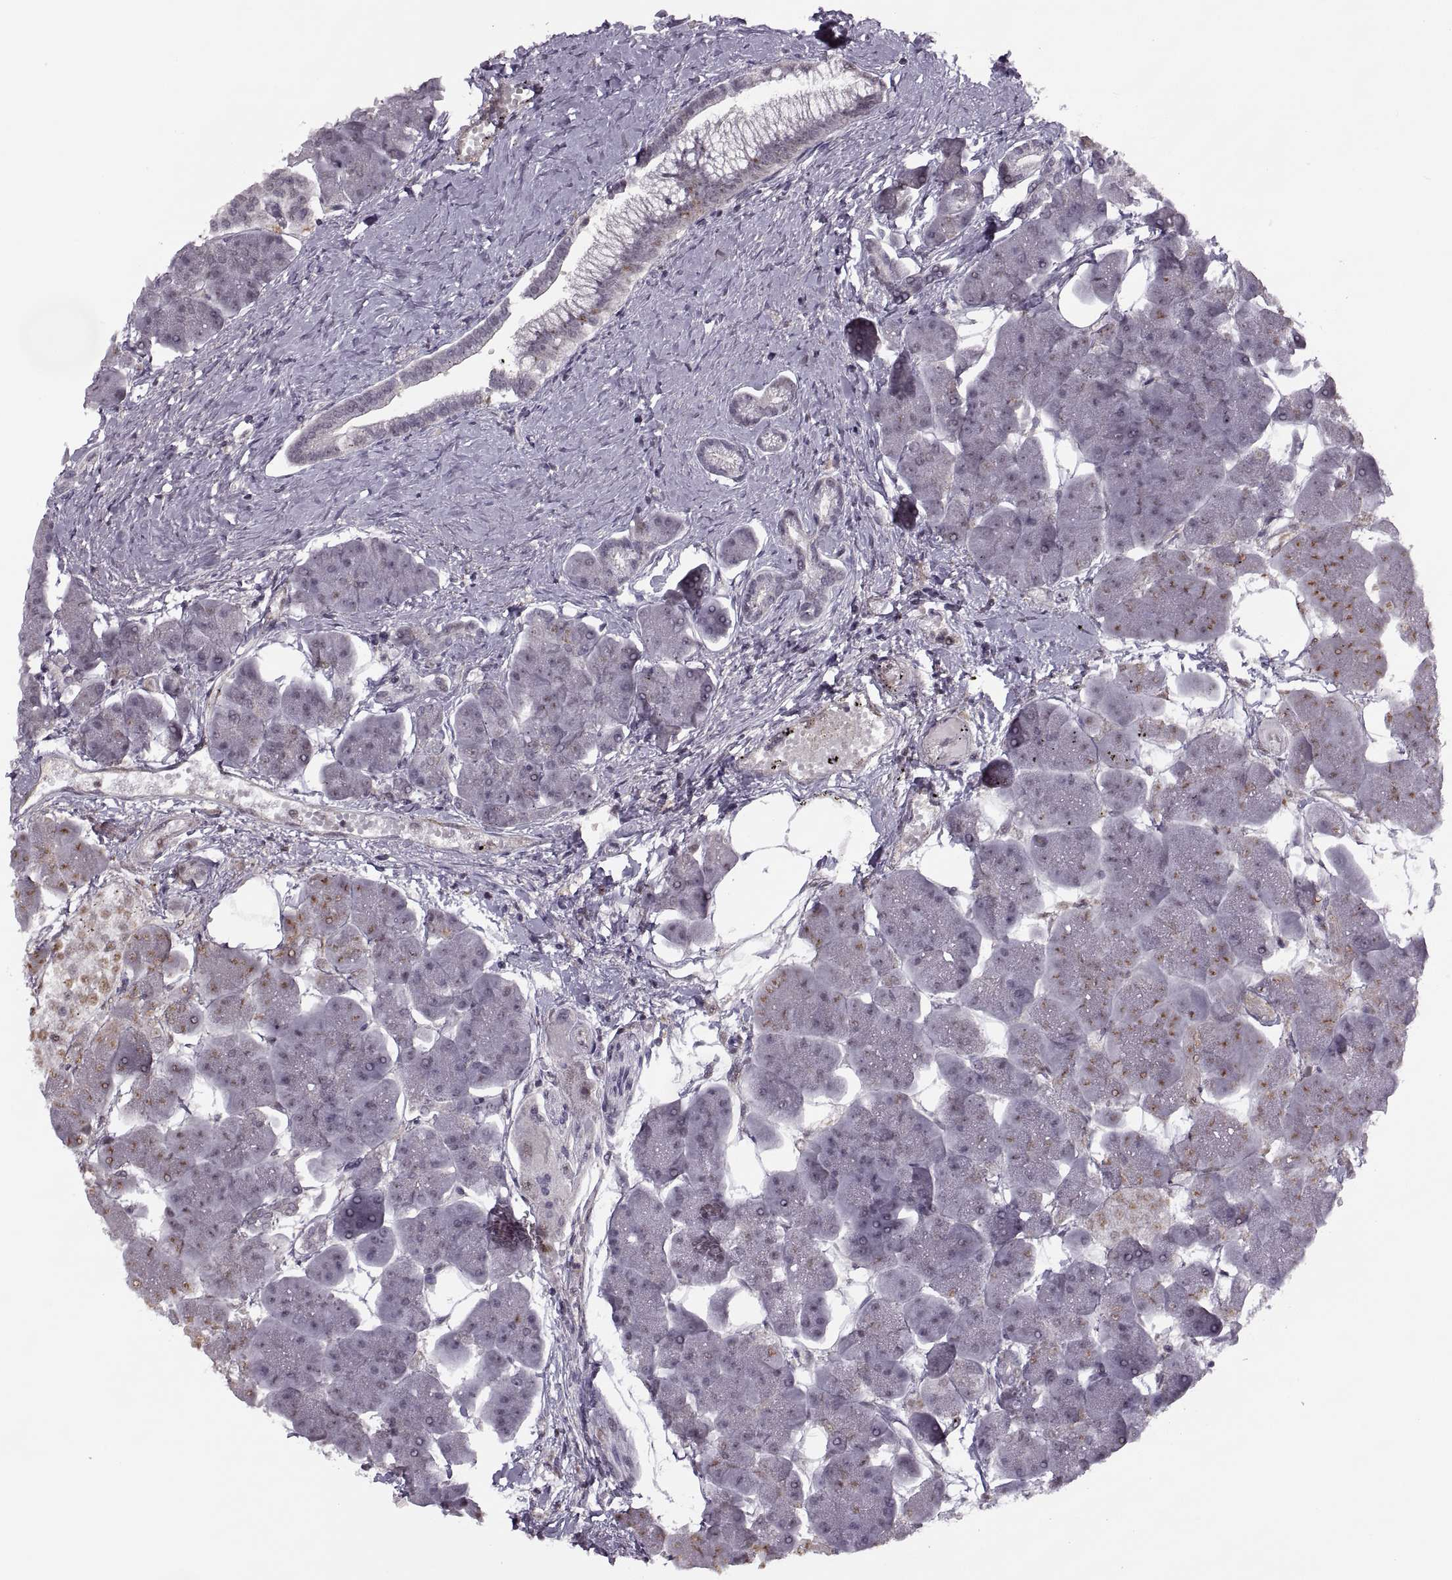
{"staining": {"intensity": "negative", "quantity": "none", "location": "none"}, "tissue": "pancreas", "cell_type": "Exocrine glandular cells", "image_type": "normal", "snomed": [{"axis": "morphology", "description": "Normal tissue, NOS"}, {"axis": "topography", "description": "Adipose tissue"}, {"axis": "topography", "description": "Pancreas"}, {"axis": "topography", "description": "Peripheral nerve tissue"}], "caption": "An IHC histopathology image of unremarkable pancreas is shown. There is no staining in exocrine glandular cells of pancreas.", "gene": "LUZP2", "patient": {"sex": "female", "age": 58}}